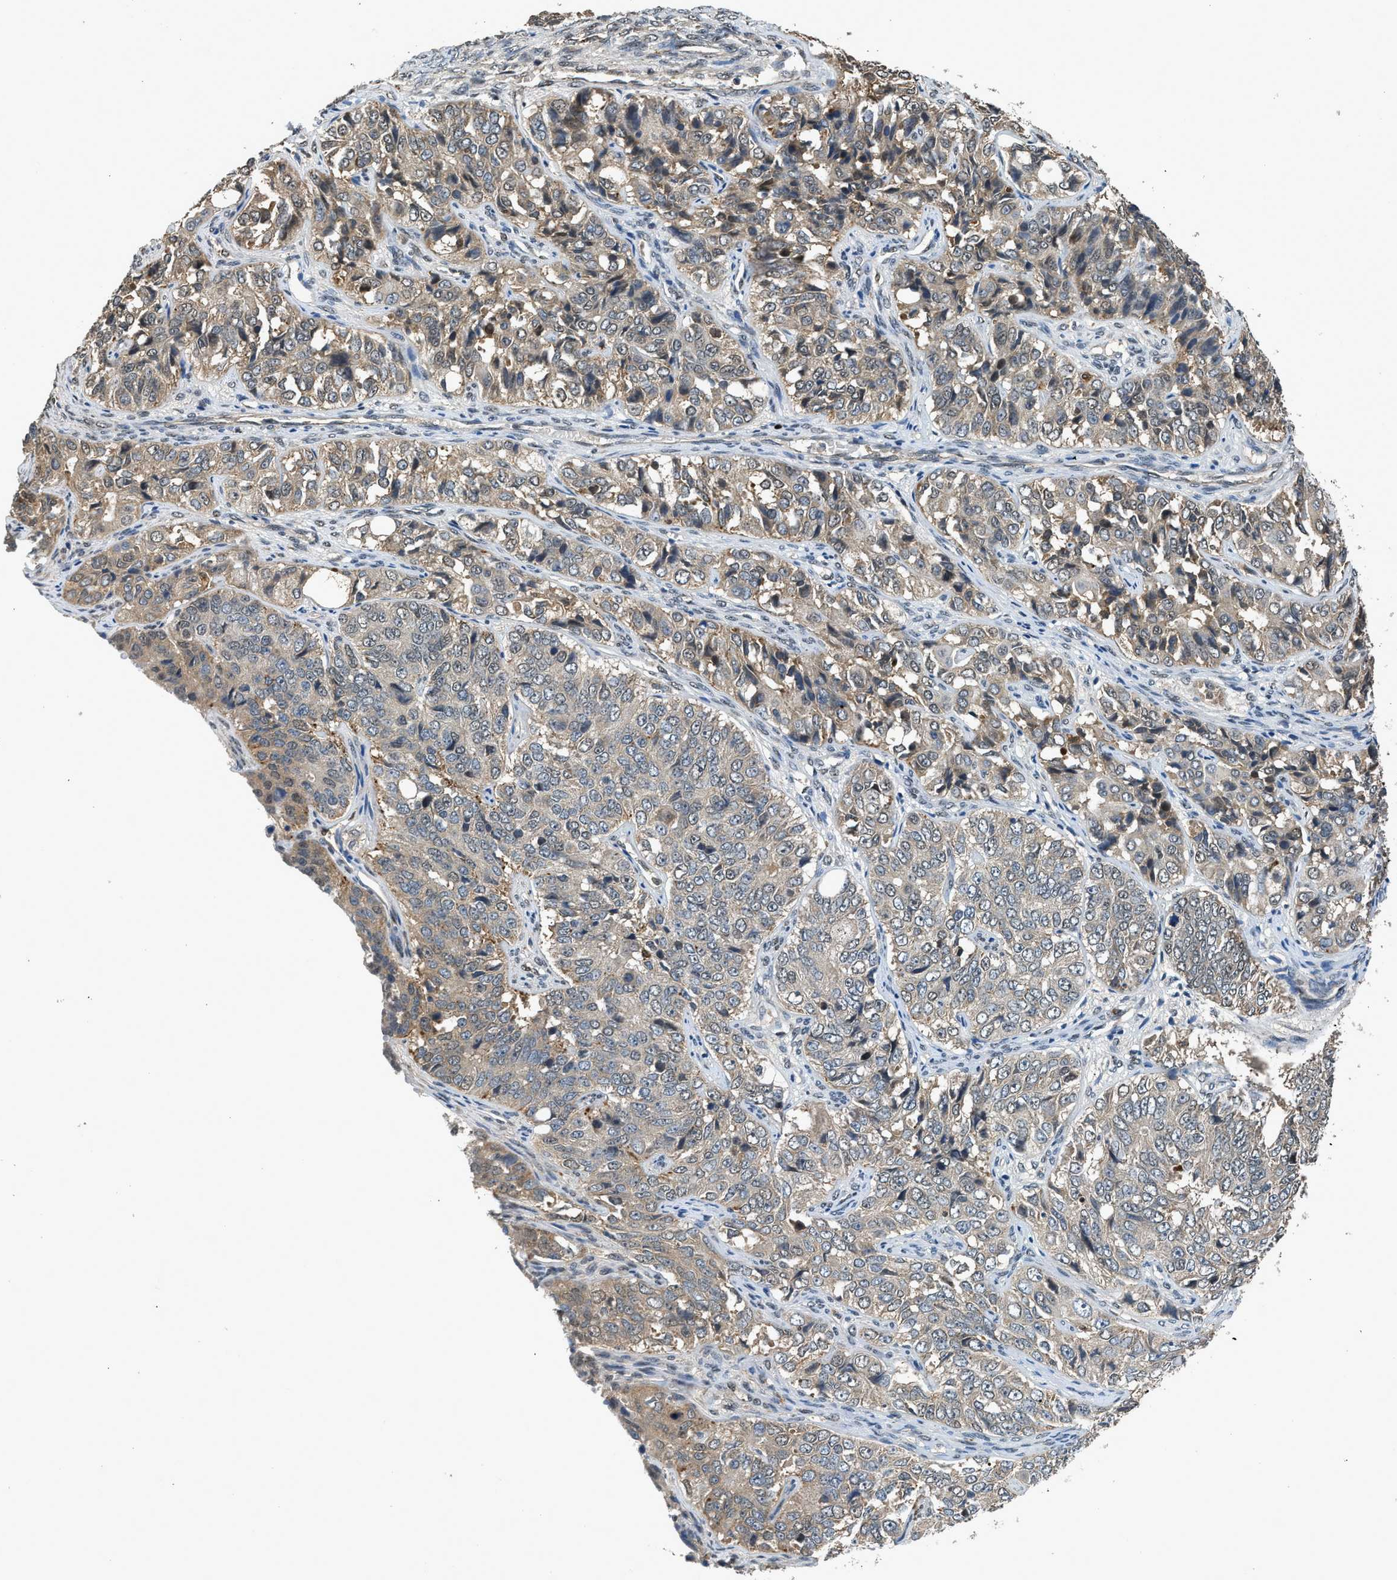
{"staining": {"intensity": "weak", "quantity": "<25%", "location": "cytoplasmic/membranous"}, "tissue": "ovarian cancer", "cell_type": "Tumor cells", "image_type": "cancer", "snomed": [{"axis": "morphology", "description": "Carcinoma, endometroid"}, {"axis": "topography", "description": "Ovary"}], "caption": "Immunohistochemistry photomicrograph of neoplastic tissue: human ovarian cancer stained with DAB (3,3'-diaminobenzidine) reveals no significant protein positivity in tumor cells.", "gene": "SLC15A4", "patient": {"sex": "female", "age": 51}}